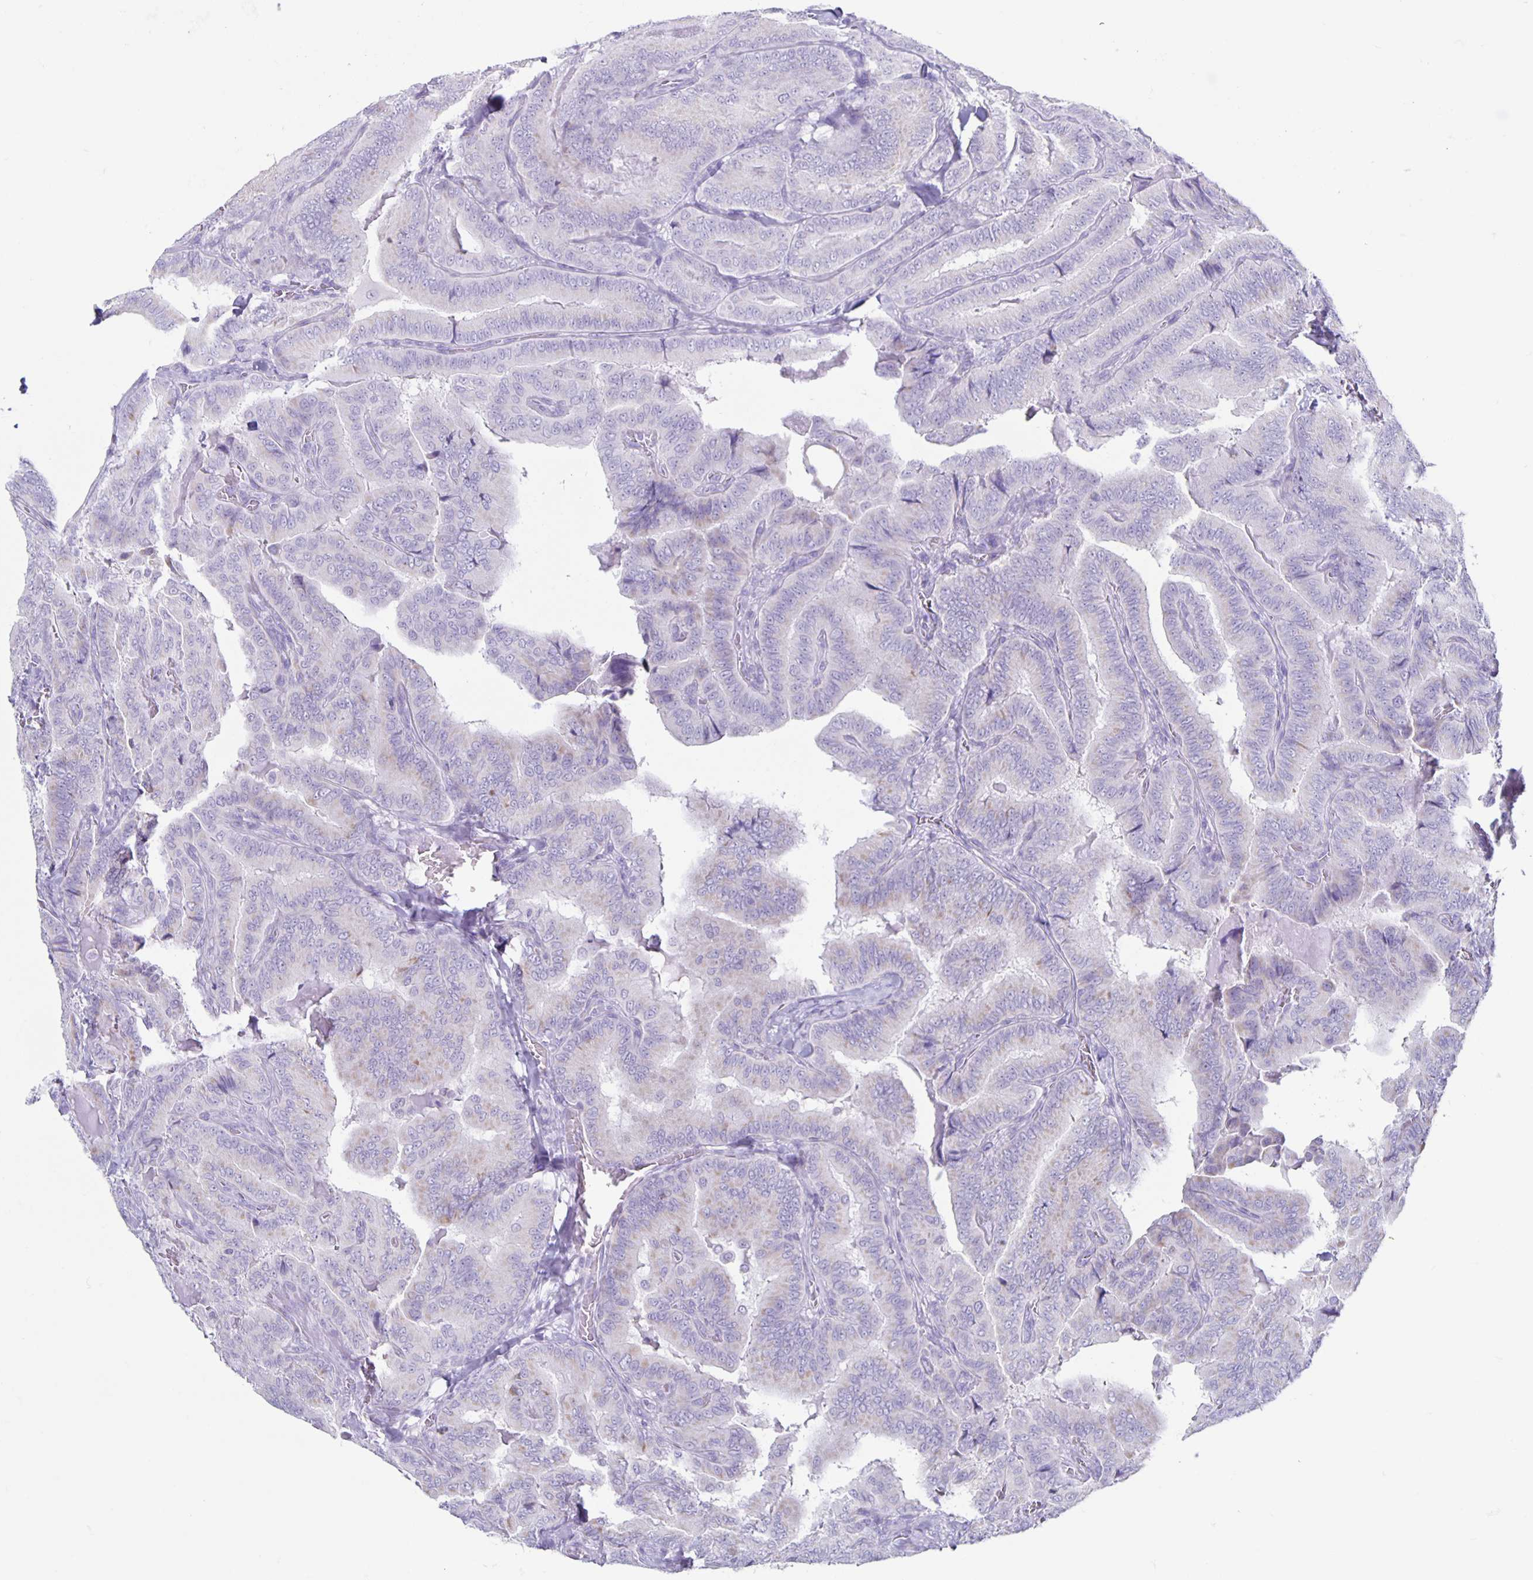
{"staining": {"intensity": "negative", "quantity": "none", "location": "none"}, "tissue": "thyroid cancer", "cell_type": "Tumor cells", "image_type": "cancer", "snomed": [{"axis": "morphology", "description": "Papillary adenocarcinoma, NOS"}, {"axis": "topography", "description": "Thyroid gland"}], "caption": "The IHC photomicrograph has no significant staining in tumor cells of thyroid papillary adenocarcinoma tissue.", "gene": "CT45A5", "patient": {"sex": "male", "age": 61}}